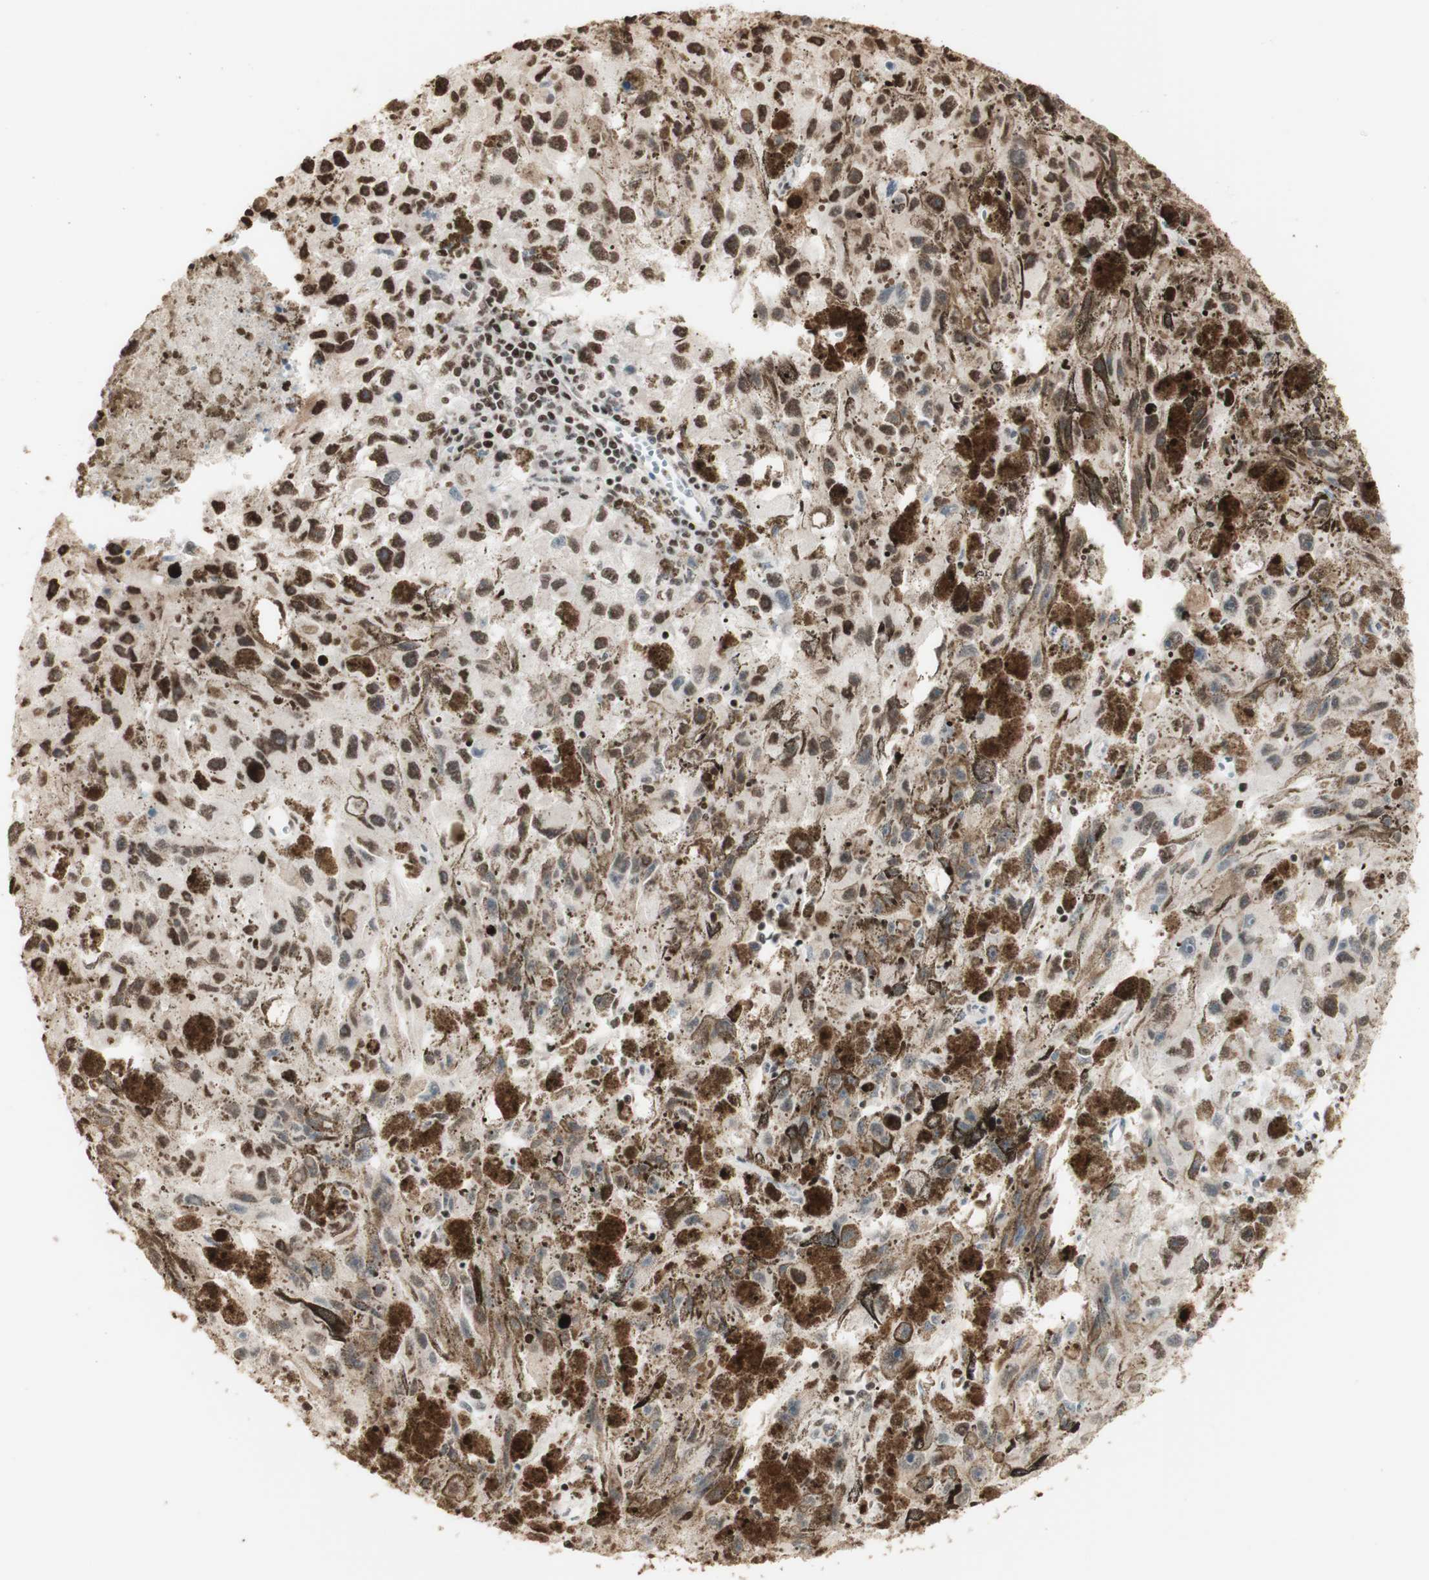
{"staining": {"intensity": "strong", "quantity": ">75%", "location": "nuclear"}, "tissue": "melanoma", "cell_type": "Tumor cells", "image_type": "cancer", "snomed": [{"axis": "morphology", "description": "Malignant melanoma, NOS"}, {"axis": "topography", "description": "Skin"}], "caption": "Malignant melanoma stained for a protein (brown) demonstrates strong nuclear positive positivity in about >75% of tumor cells.", "gene": "HNRNPA2B1", "patient": {"sex": "female", "age": 104}}